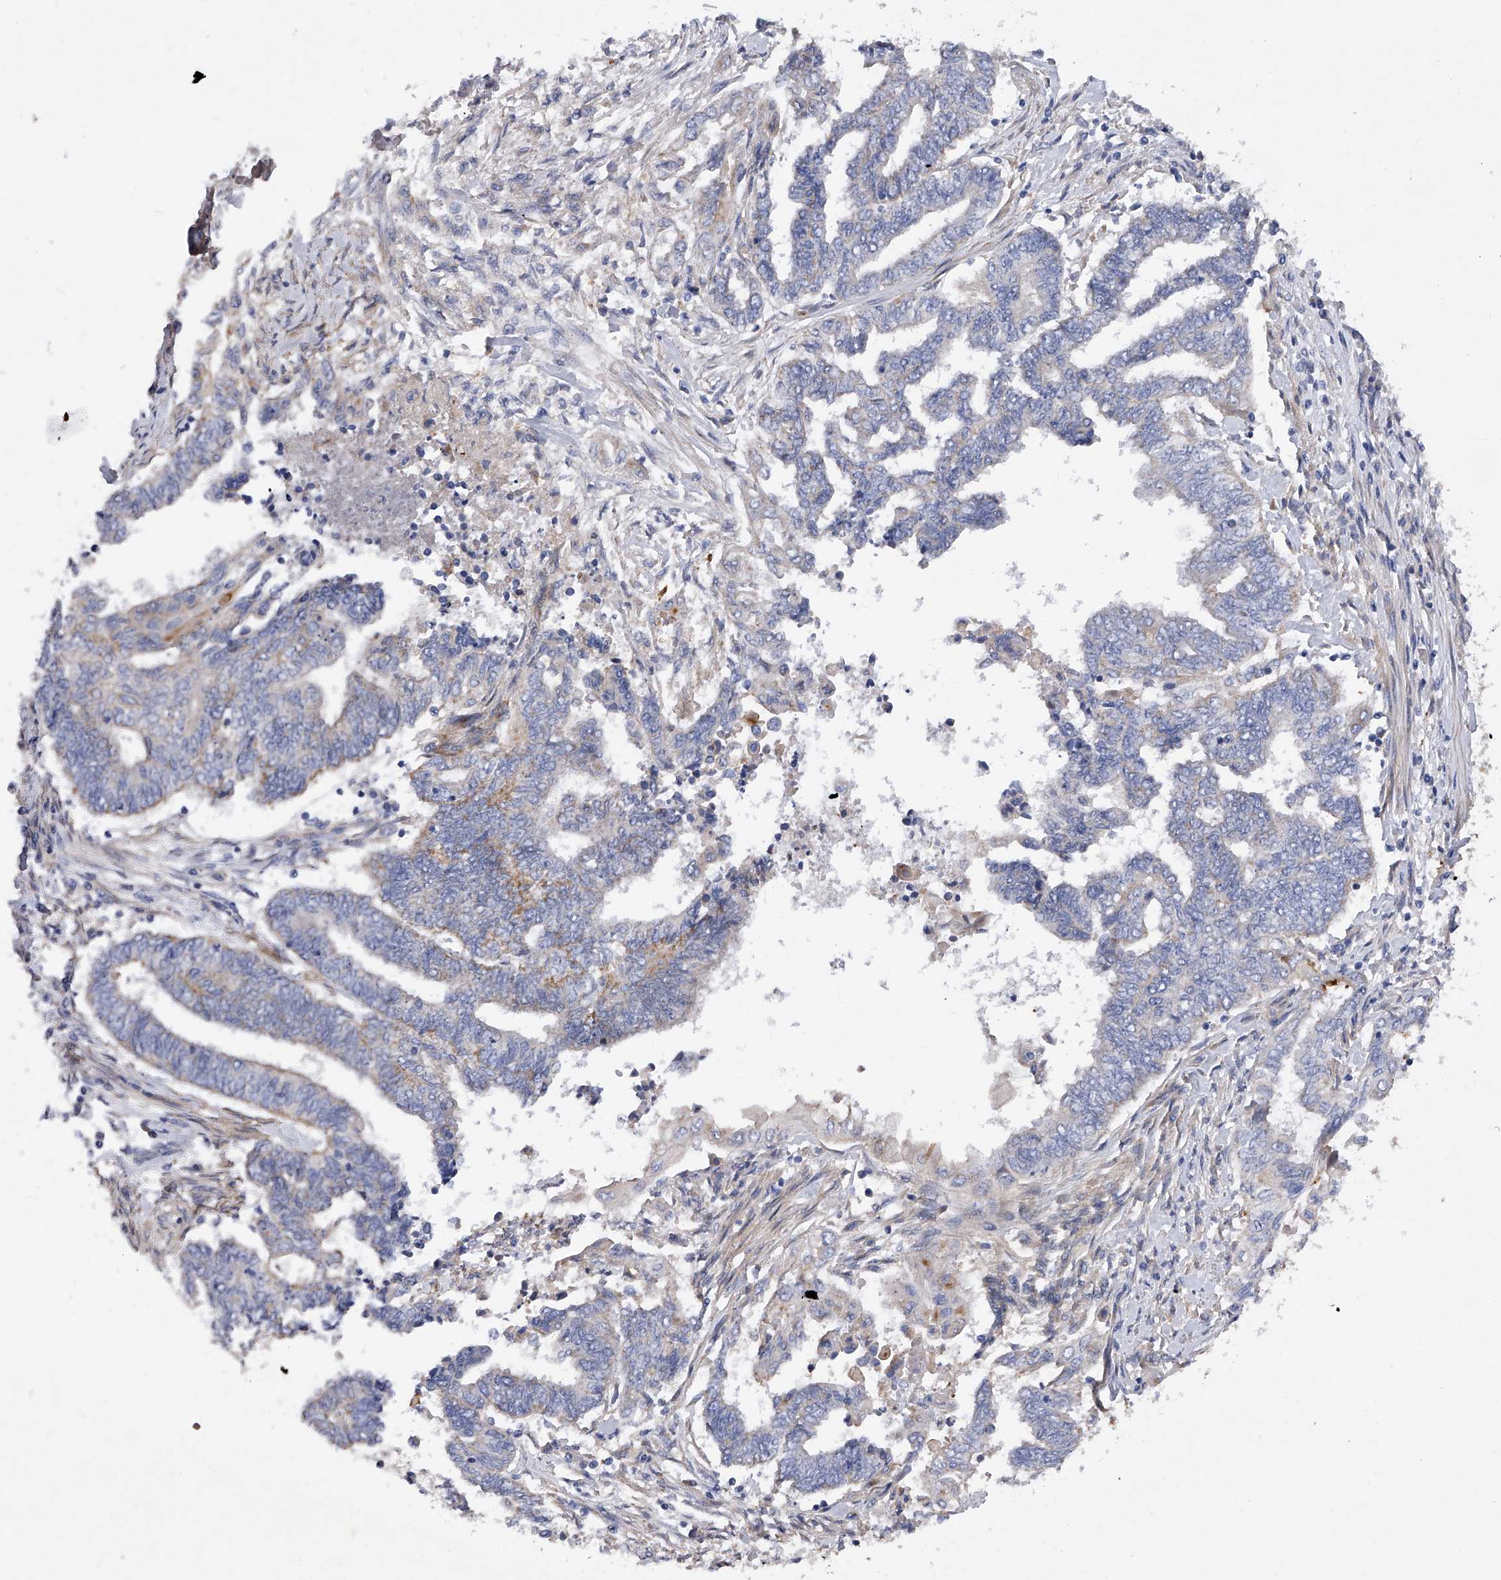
{"staining": {"intensity": "weak", "quantity": "<25%", "location": "cytoplasmic/membranous"}, "tissue": "endometrial cancer", "cell_type": "Tumor cells", "image_type": "cancer", "snomed": [{"axis": "morphology", "description": "Adenocarcinoma, NOS"}, {"axis": "topography", "description": "Uterus"}, {"axis": "topography", "description": "Endometrium"}], "caption": "A micrograph of adenocarcinoma (endometrial) stained for a protein exhibits no brown staining in tumor cells.", "gene": "PDSS2", "patient": {"sex": "female", "age": 70}}